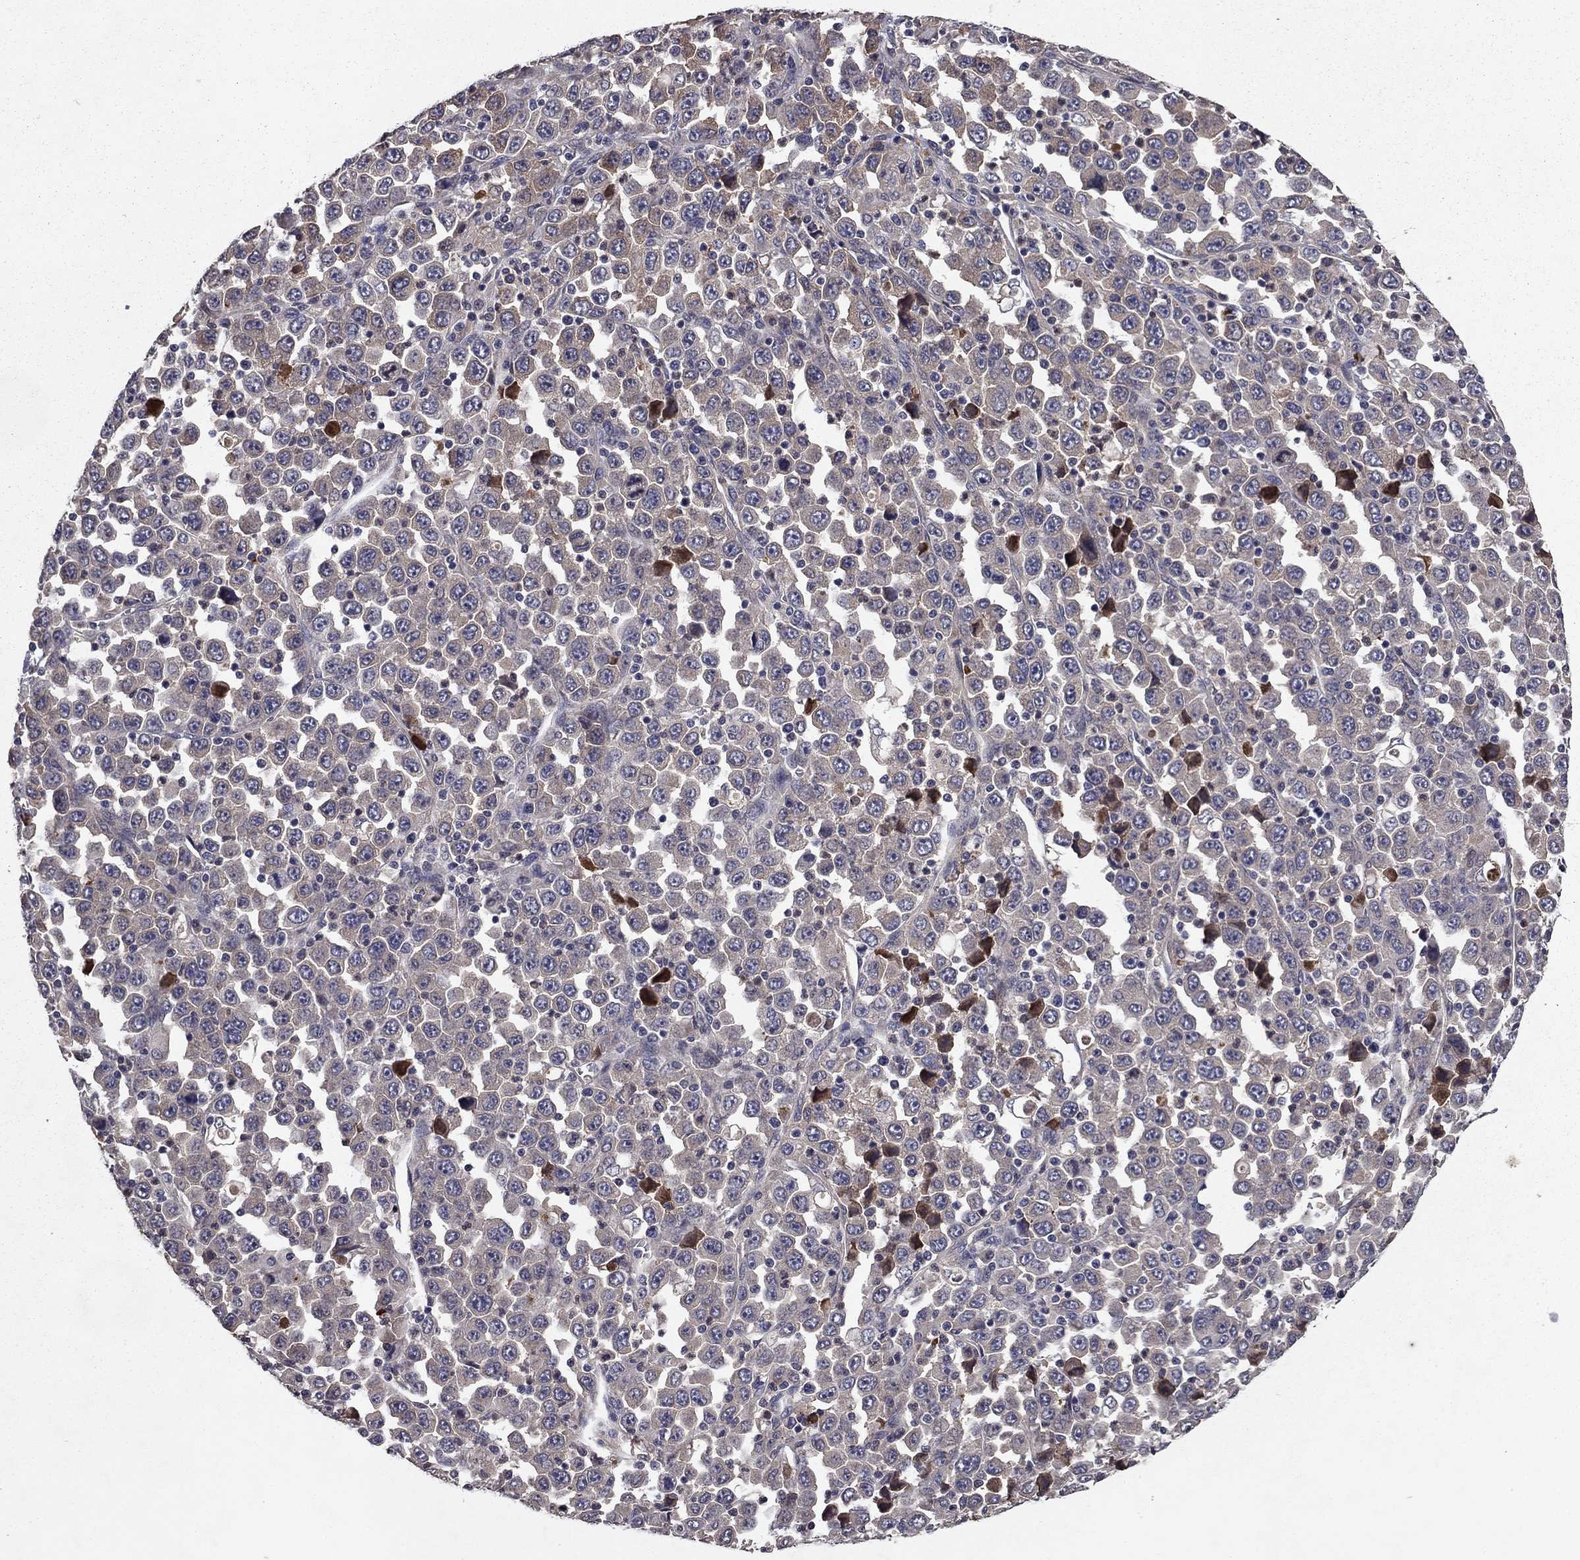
{"staining": {"intensity": "negative", "quantity": "none", "location": "none"}, "tissue": "stomach cancer", "cell_type": "Tumor cells", "image_type": "cancer", "snomed": [{"axis": "morphology", "description": "Normal tissue, NOS"}, {"axis": "morphology", "description": "Adenocarcinoma, NOS"}, {"axis": "topography", "description": "Stomach, upper"}, {"axis": "topography", "description": "Stomach"}], "caption": "Image shows no significant protein expression in tumor cells of stomach adenocarcinoma.", "gene": "PROS1", "patient": {"sex": "male", "age": 59}}